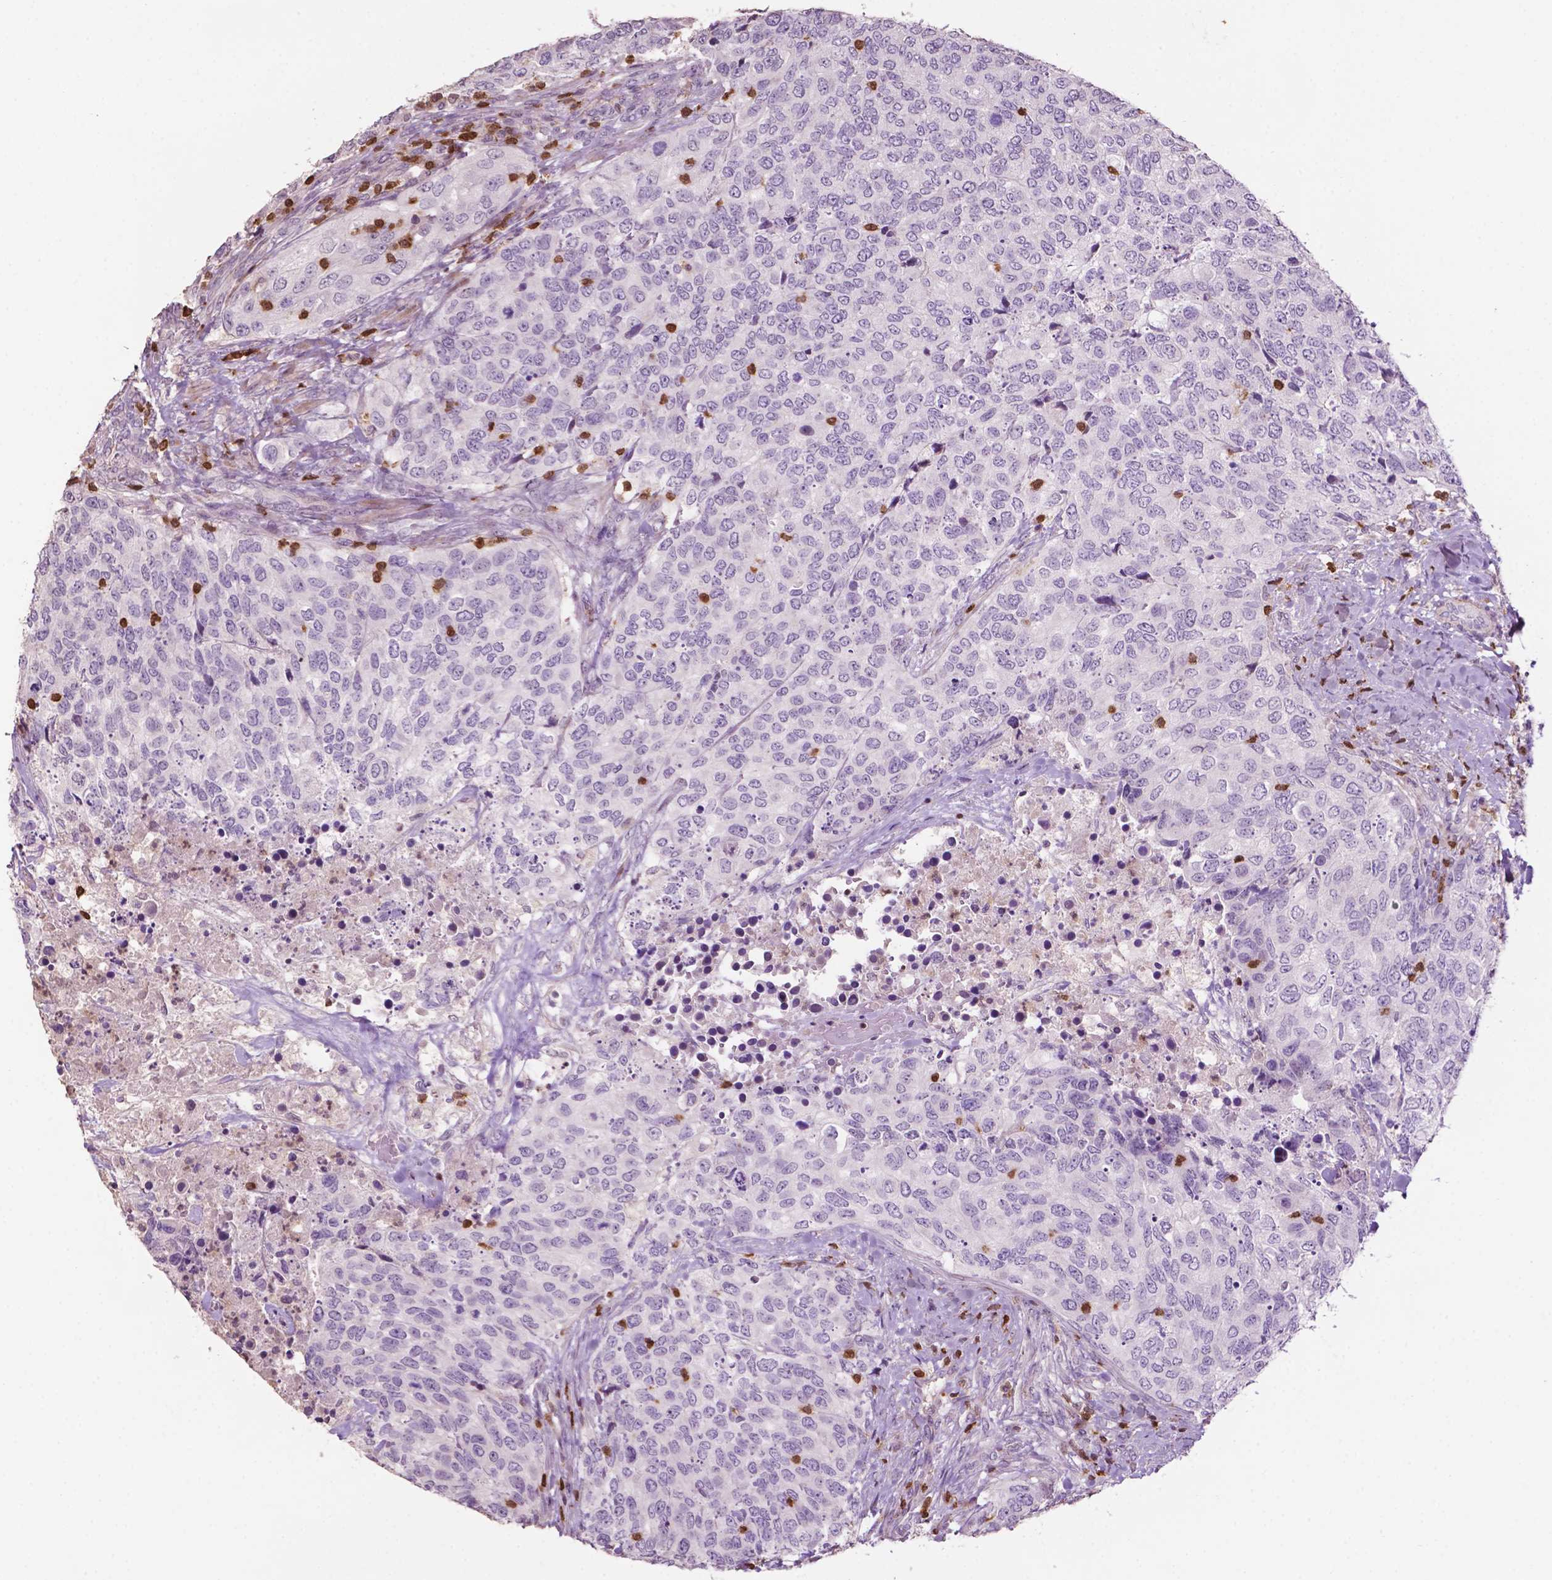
{"staining": {"intensity": "negative", "quantity": "none", "location": "none"}, "tissue": "urothelial cancer", "cell_type": "Tumor cells", "image_type": "cancer", "snomed": [{"axis": "morphology", "description": "Urothelial carcinoma, High grade"}, {"axis": "topography", "description": "Urinary bladder"}], "caption": "High power microscopy photomicrograph of an IHC image of urothelial cancer, revealing no significant staining in tumor cells.", "gene": "TBC1D10C", "patient": {"sex": "female", "age": 78}}